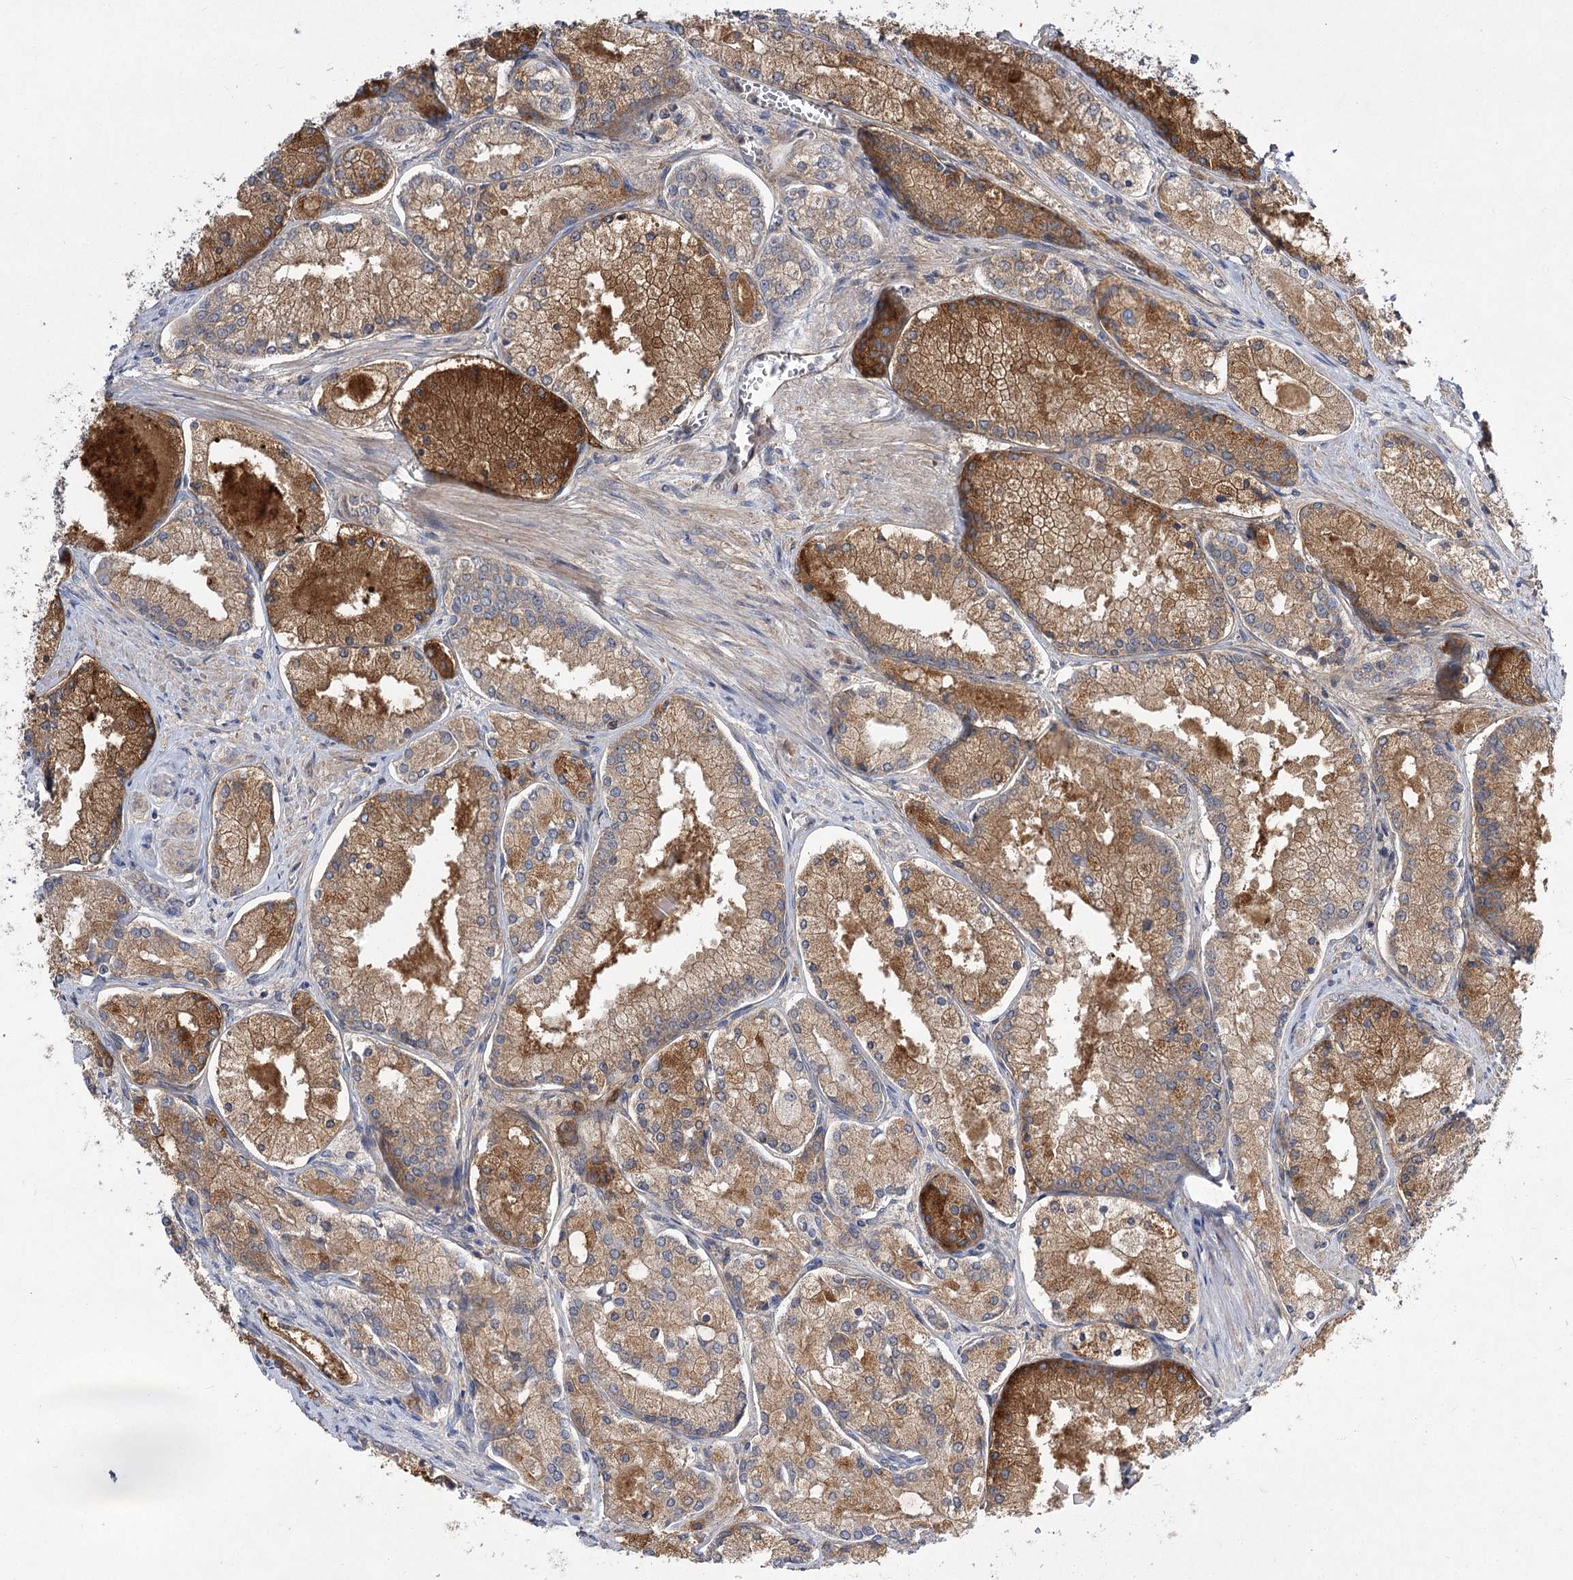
{"staining": {"intensity": "moderate", "quantity": ">75%", "location": "cytoplasmic/membranous"}, "tissue": "prostate cancer", "cell_type": "Tumor cells", "image_type": "cancer", "snomed": [{"axis": "morphology", "description": "Adenocarcinoma, Low grade"}, {"axis": "topography", "description": "Prostate"}], "caption": "Human adenocarcinoma (low-grade) (prostate) stained for a protein (brown) displays moderate cytoplasmic/membranous positive expression in about >75% of tumor cells.", "gene": "SH3BP5L", "patient": {"sex": "male", "age": 74}}